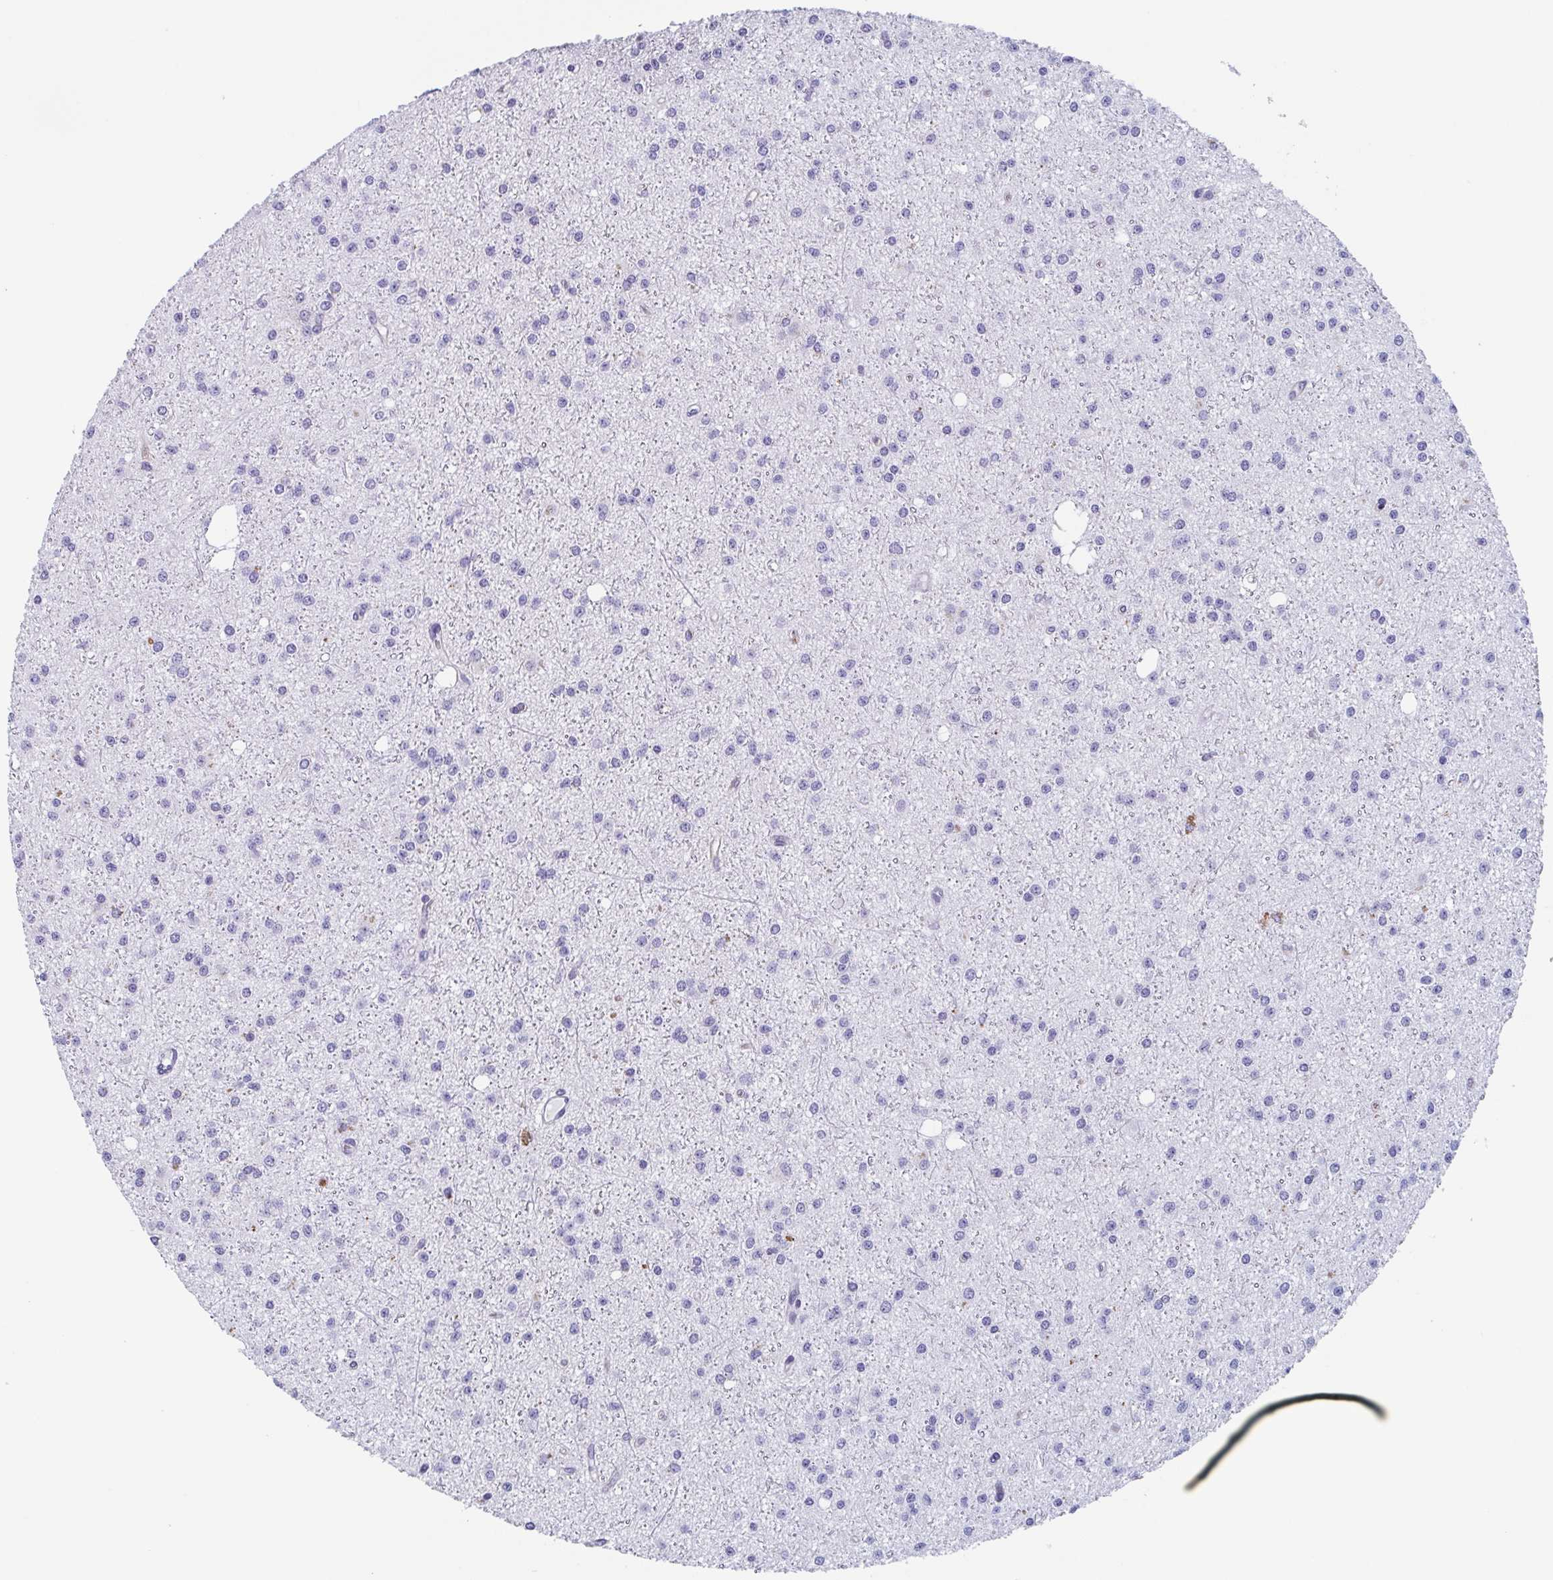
{"staining": {"intensity": "negative", "quantity": "none", "location": "none"}, "tissue": "glioma", "cell_type": "Tumor cells", "image_type": "cancer", "snomed": [{"axis": "morphology", "description": "Glioma, malignant, Low grade"}, {"axis": "topography", "description": "Brain"}], "caption": "DAB (3,3'-diaminobenzidine) immunohistochemical staining of glioma displays no significant staining in tumor cells.", "gene": "LYRM2", "patient": {"sex": "male", "age": 27}}